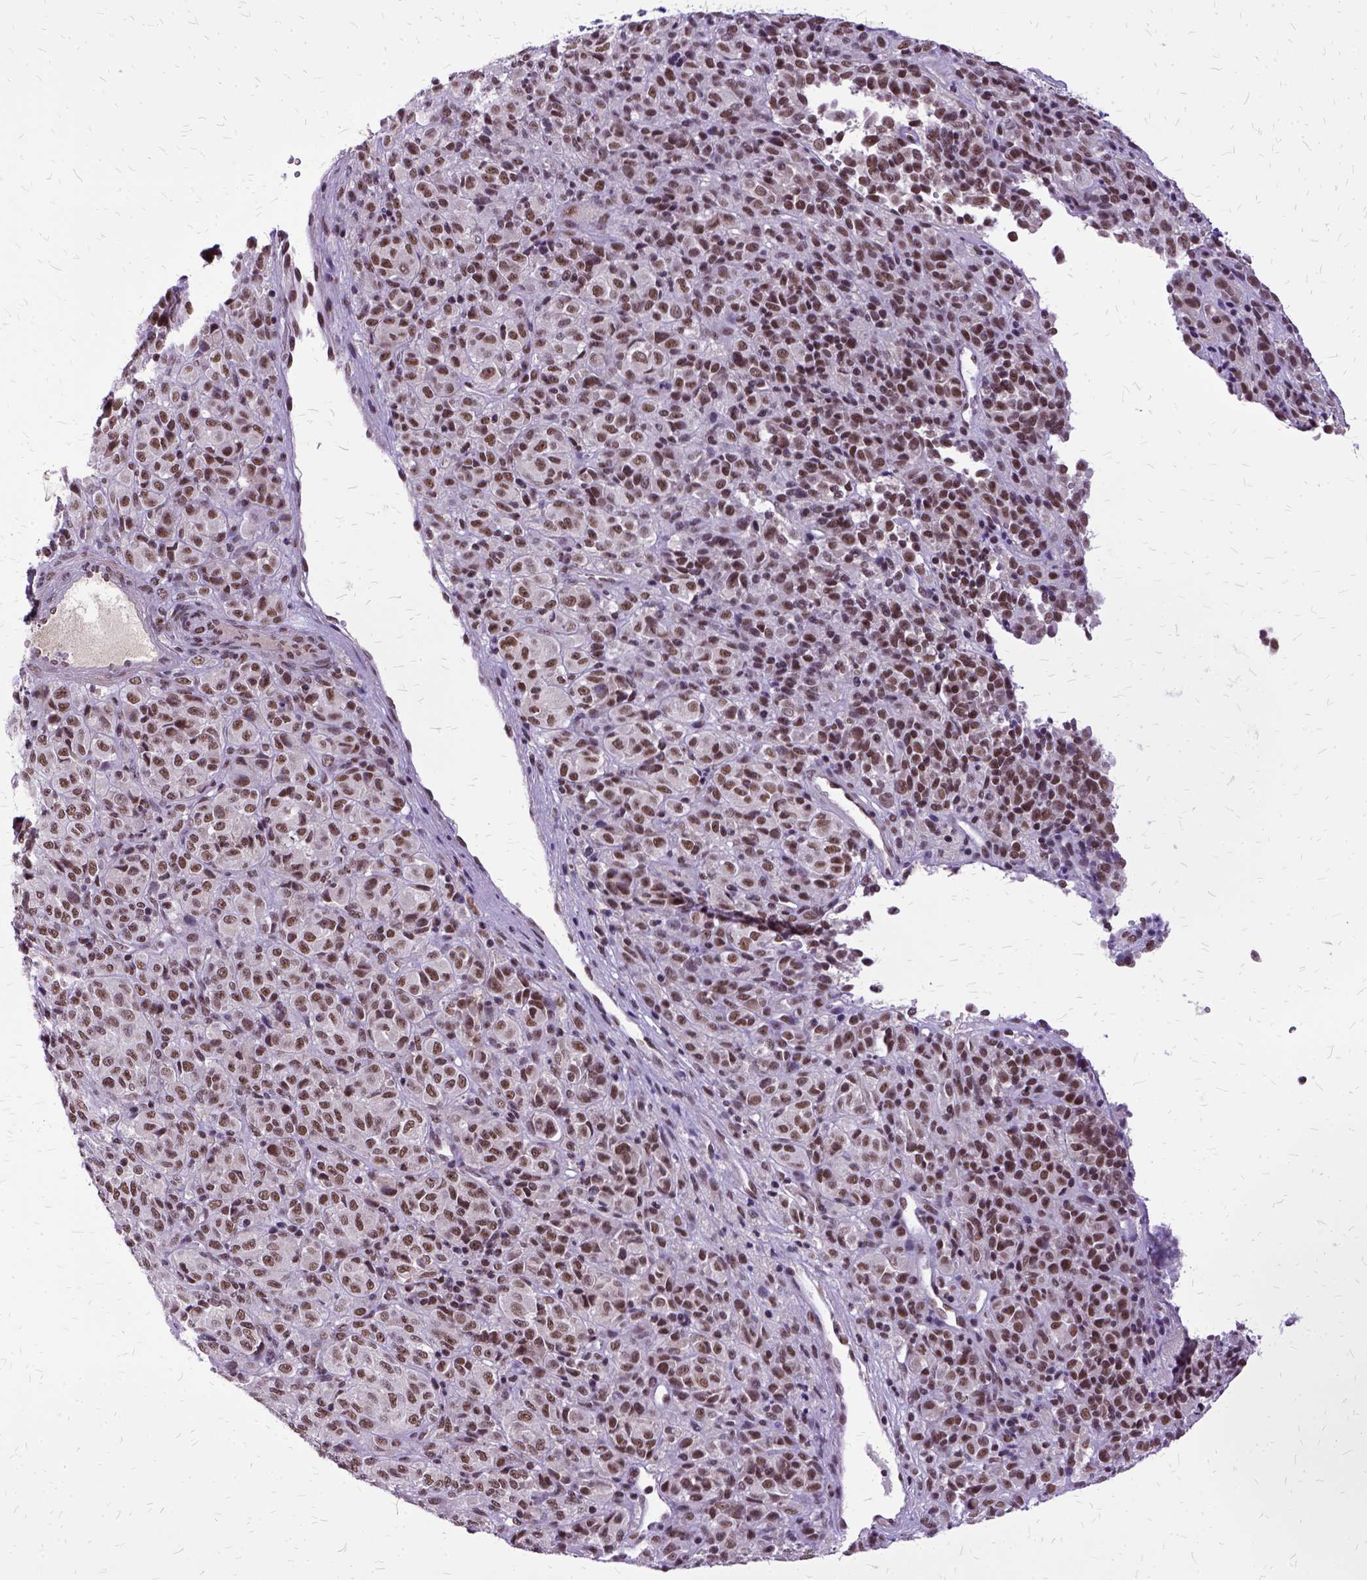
{"staining": {"intensity": "moderate", "quantity": ">75%", "location": "nuclear"}, "tissue": "melanoma", "cell_type": "Tumor cells", "image_type": "cancer", "snomed": [{"axis": "morphology", "description": "Malignant melanoma, Metastatic site"}, {"axis": "topography", "description": "Brain"}], "caption": "IHC image of neoplastic tissue: human melanoma stained using immunohistochemistry shows medium levels of moderate protein expression localized specifically in the nuclear of tumor cells, appearing as a nuclear brown color.", "gene": "SETD1A", "patient": {"sex": "female", "age": 56}}